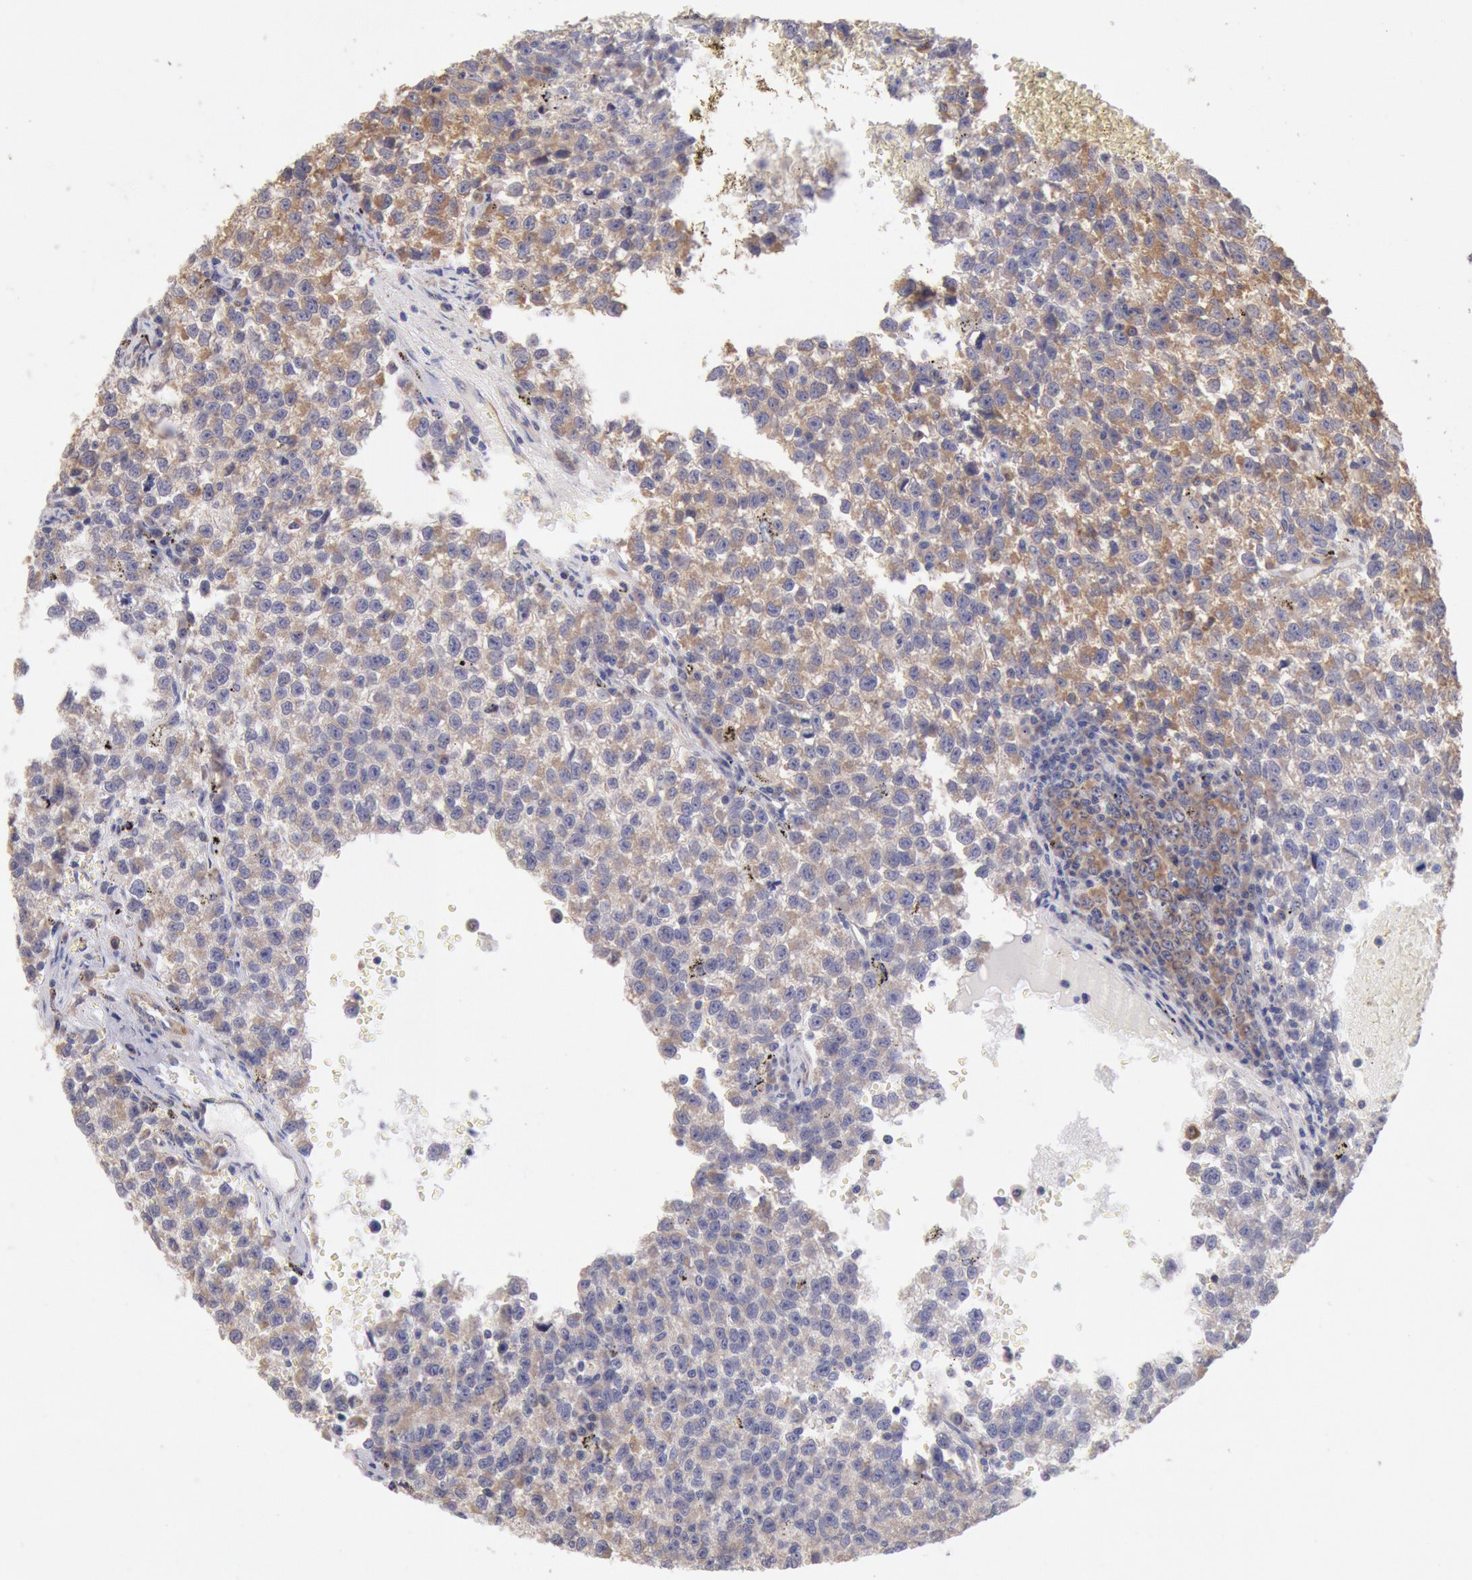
{"staining": {"intensity": "moderate", "quantity": ">75%", "location": "cytoplasmic/membranous"}, "tissue": "testis cancer", "cell_type": "Tumor cells", "image_type": "cancer", "snomed": [{"axis": "morphology", "description": "Seminoma, NOS"}, {"axis": "topography", "description": "Testis"}], "caption": "Protein expression analysis of human testis seminoma reveals moderate cytoplasmic/membranous expression in approximately >75% of tumor cells.", "gene": "DRG1", "patient": {"sex": "male", "age": 35}}